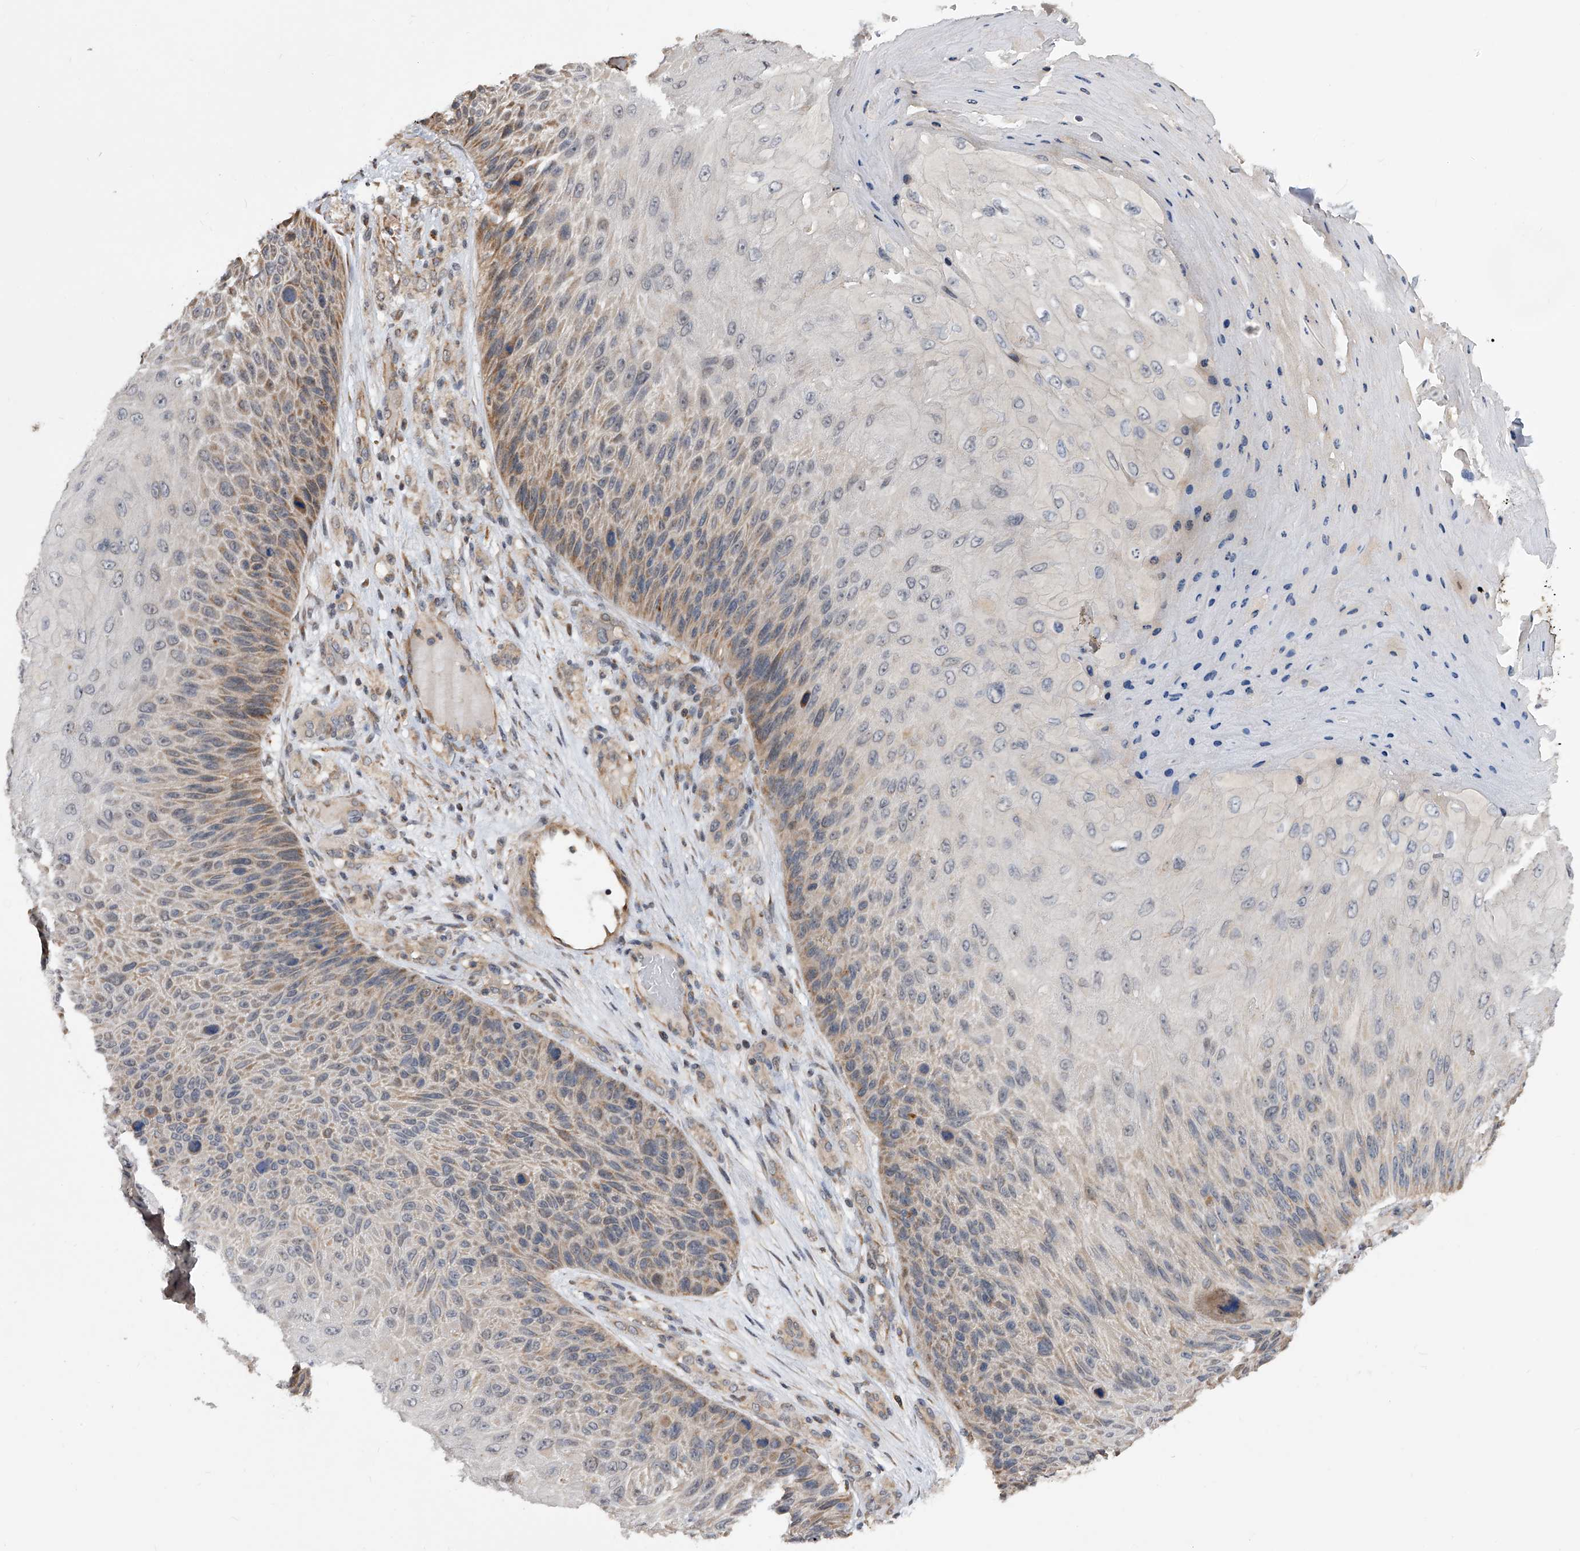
{"staining": {"intensity": "weak", "quantity": "25%-75%", "location": "cytoplasmic/membranous"}, "tissue": "skin cancer", "cell_type": "Tumor cells", "image_type": "cancer", "snomed": [{"axis": "morphology", "description": "Squamous cell carcinoma, NOS"}, {"axis": "topography", "description": "Skin"}], "caption": "Immunohistochemical staining of human skin cancer (squamous cell carcinoma) reveals low levels of weak cytoplasmic/membranous expression in approximately 25%-75% of tumor cells.", "gene": "GMDS", "patient": {"sex": "female", "age": 88}}